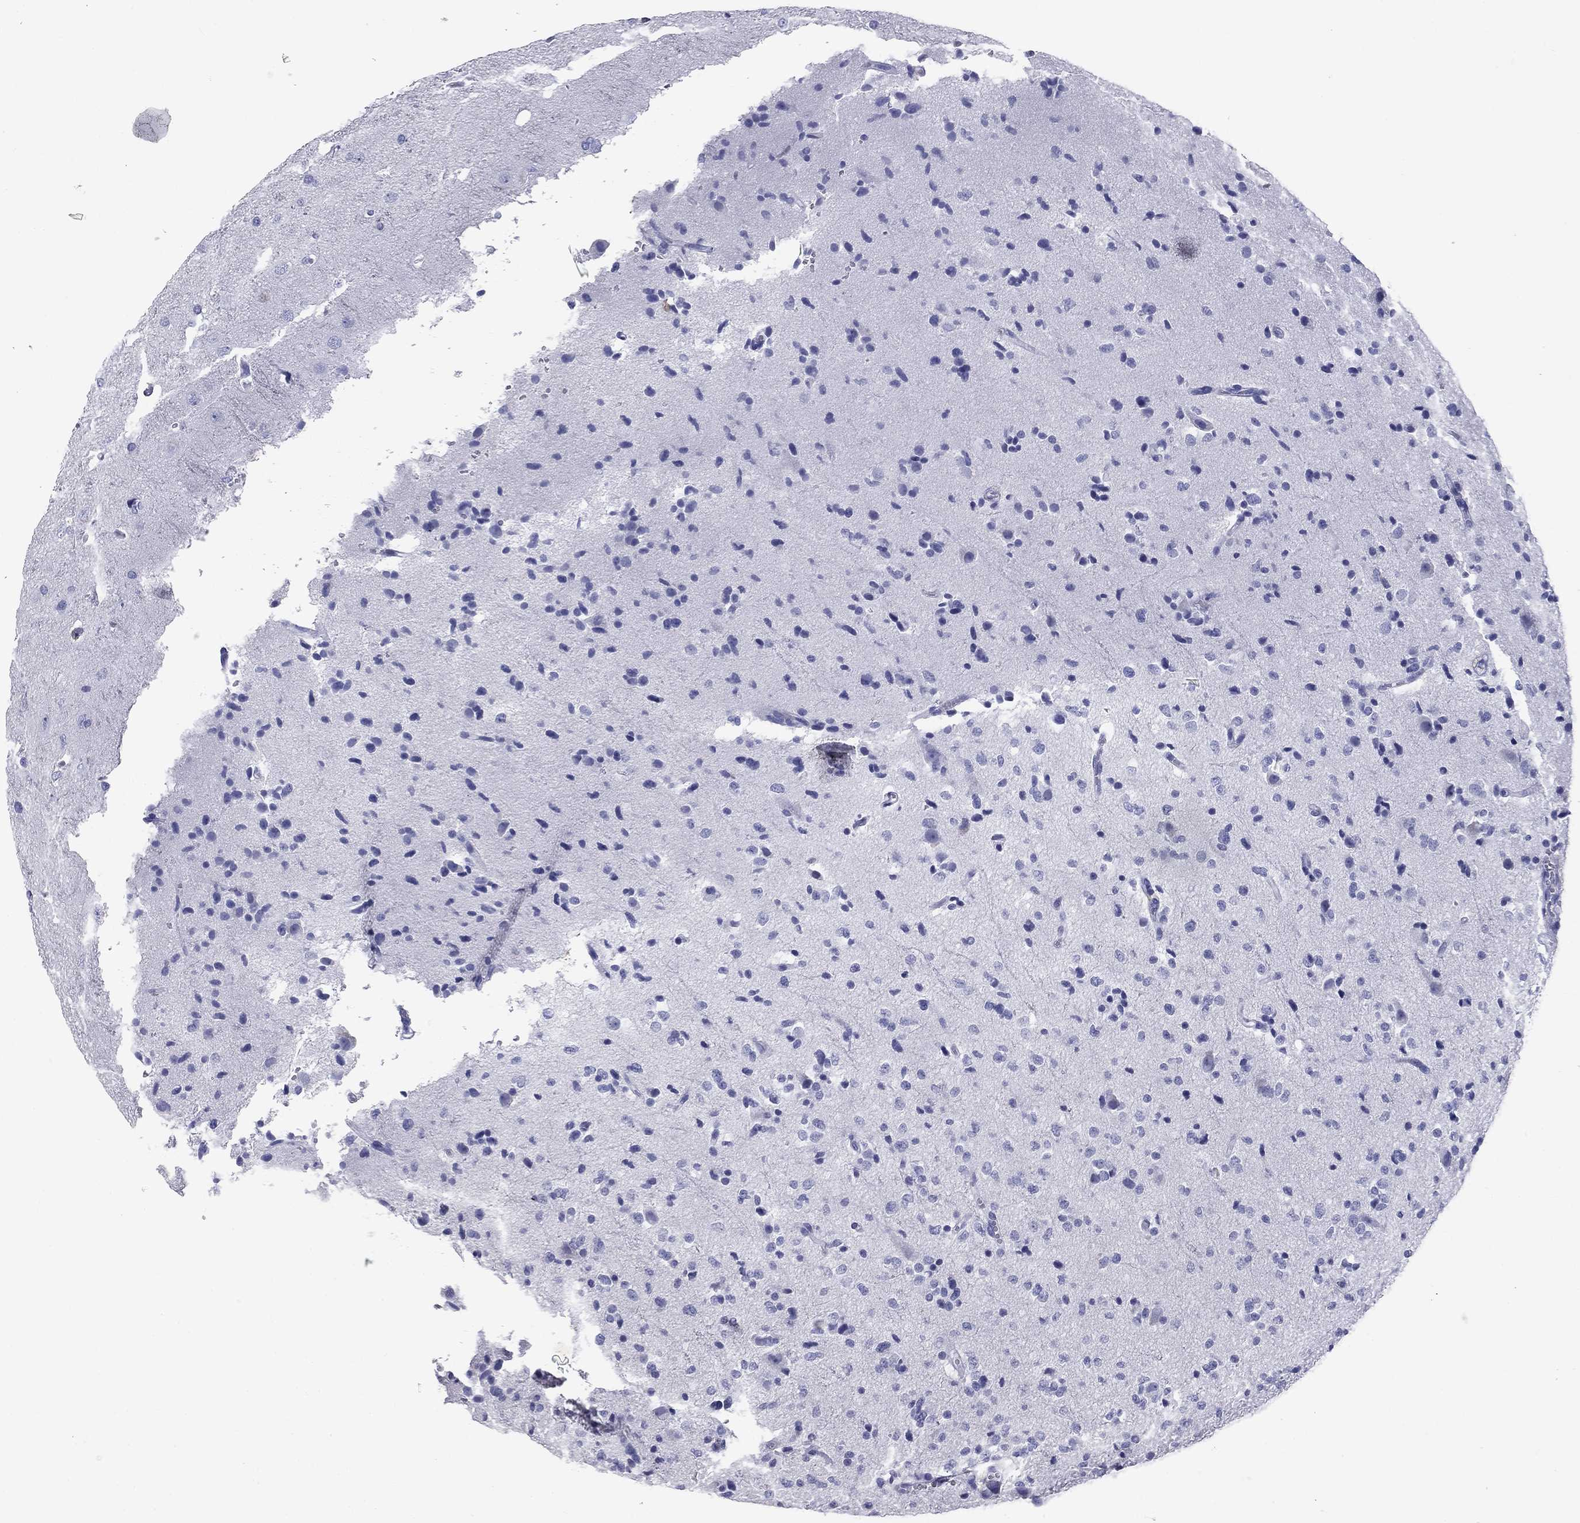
{"staining": {"intensity": "negative", "quantity": "none", "location": "none"}, "tissue": "glioma", "cell_type": "Tumor cells", "image_type": "cancer", "snomed": [{"axis": "morphology", "description": "Glioma, malignant, Low grade"}, {"axis": "topography", "description": "Brain"}], "caption": "Immunohistochemistry photomicrograph of neoplastic tissue: glioma stained with DAB (3,3'-diaminobenzidine) displays no significant protein positivity in tumor cells.", "gene": "NPPA", "patient": {"sex": "male", "age": 41}}